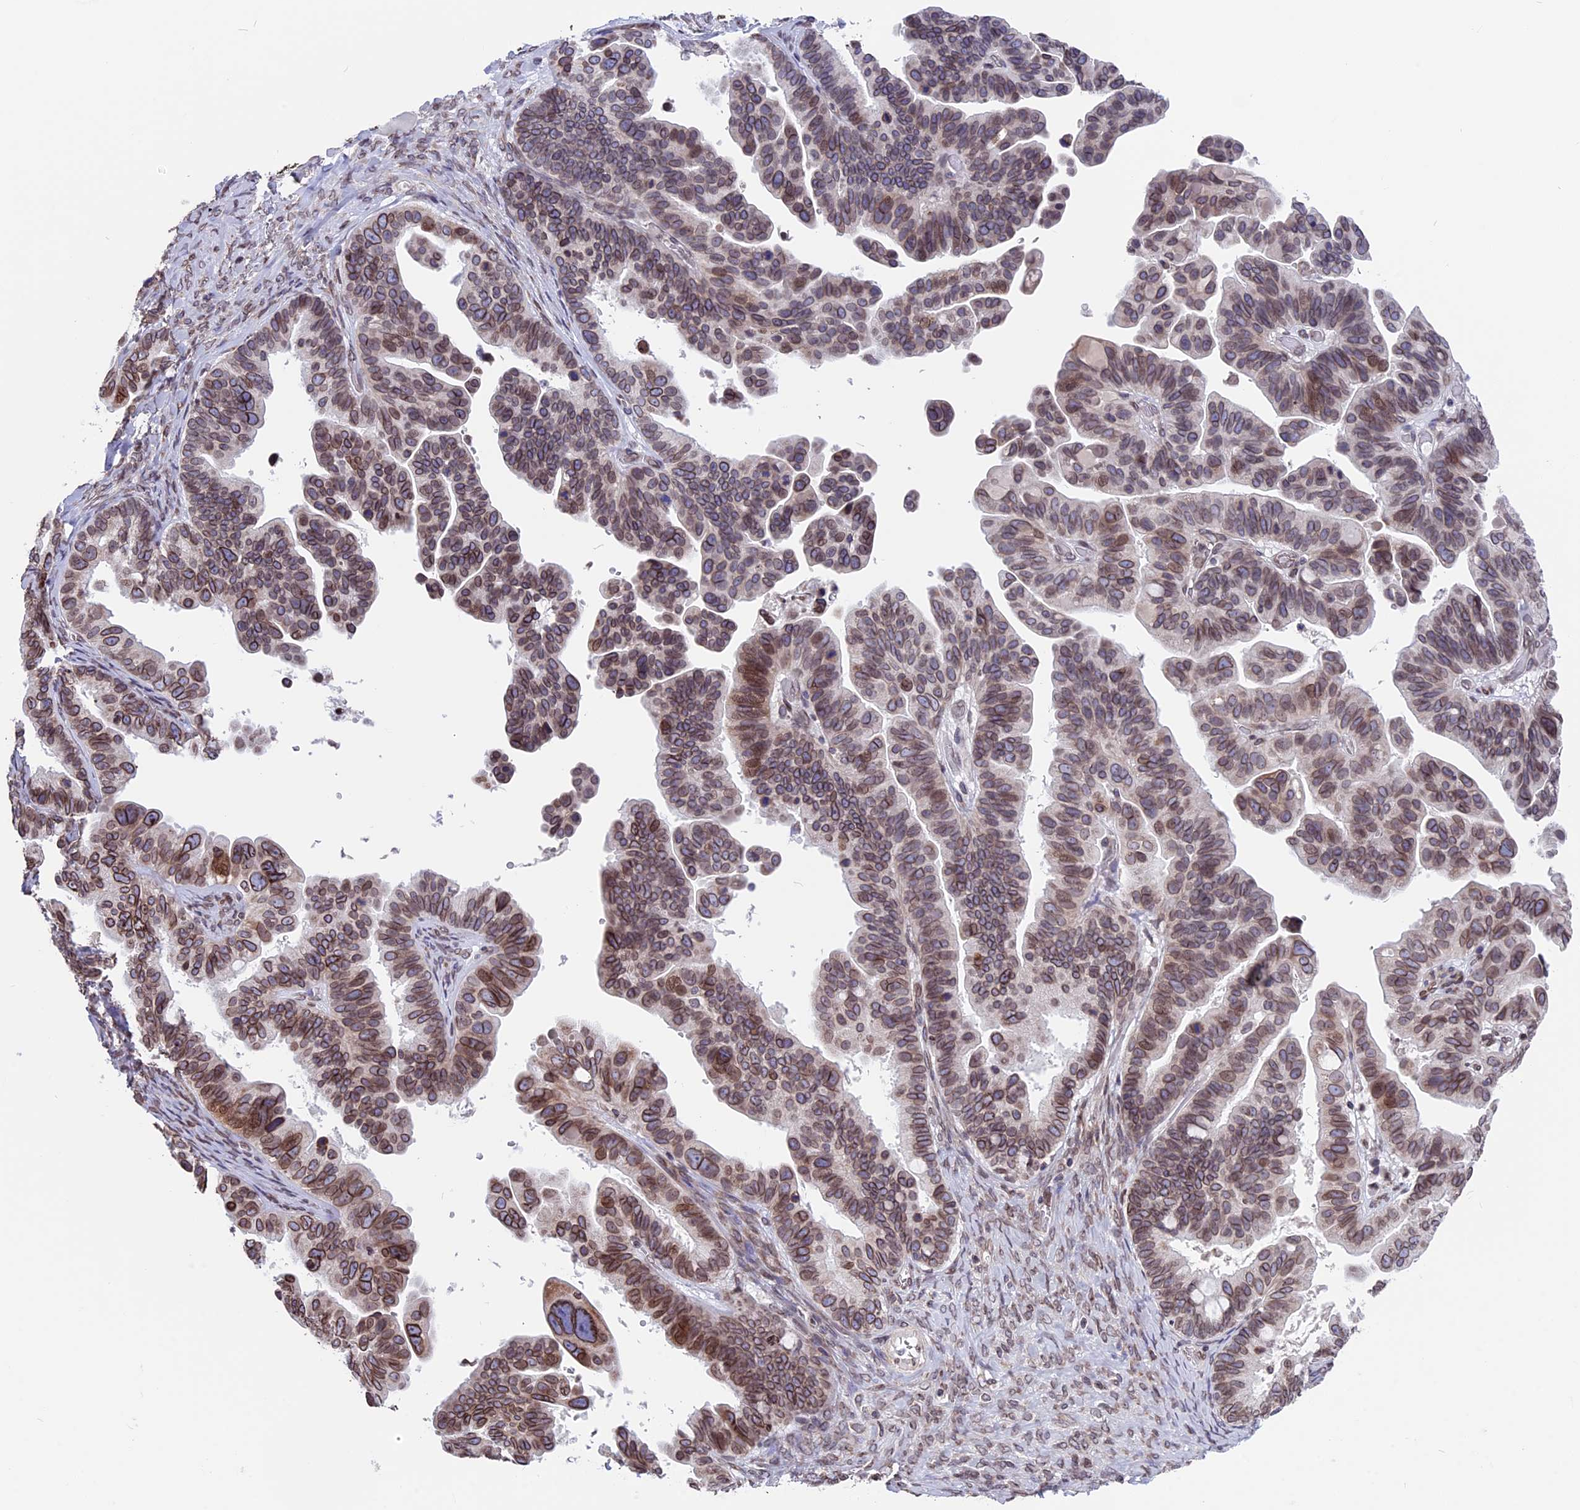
{"staining": {"intensity": "moderate", "quantity": ">75%", "location": "cytoplasmic/membranous,nuclear"}, "tissue": "ovarian cancer", "cell_type": "Tumor cells", "image_type": "cancer", "snomed": [{"axis": "morphology", "description": "Cystadenocarcinoma, serous, NOS"}, {"axis": "topography", "description": "Ovary"}], "caption": "Immunohistochemistry (IHC) (DAB) staining of human serous cystadenocarcinoma (ovarian) demonstrates moderate cytoplasmic/membranous and nuclear protein positivity in approximately >75% of tumor cells. (DAB (3,3'-diaminobenzidine) = brown stain, brightfield microscopy at high magnification).", "gene": "PTCHD4", "patient": {"sex": "female", "age": 56}}